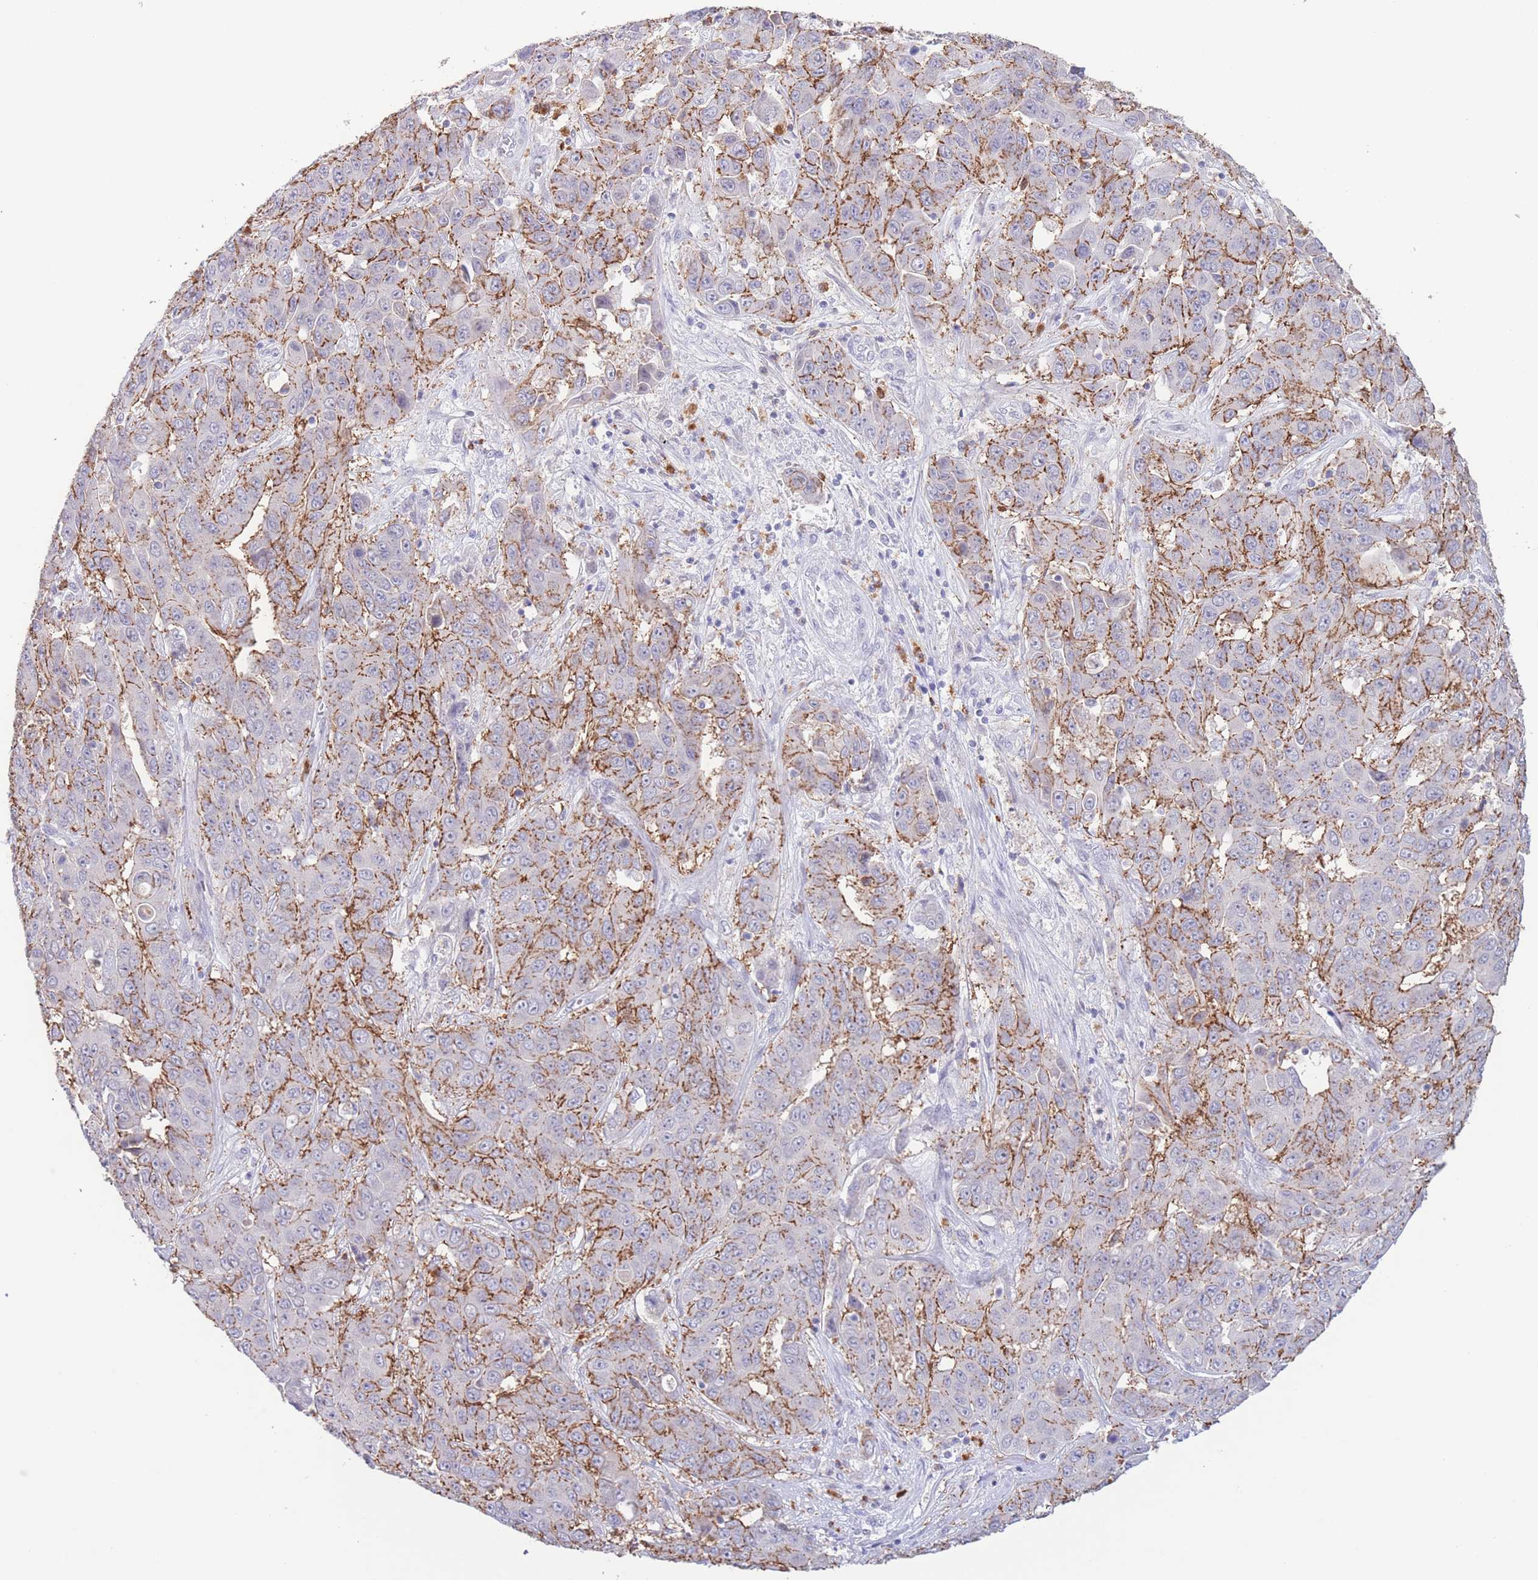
{"staining": {"intensity": "moderate", "quantity": ">75%", "location": "cytoplasmic/membranous"}, "tissue": "liver cancer", "cell_type": "Tumor cells", "image_type": "cancer", "snomed": [{"axis": "morphology", "description": "Cholangiocarcinoma"}, {"axis": "topography", "description": "Liver"}], "caption": "The immunohistochemical stain shows moderate cytoplasmic/membranous expression in tumor cells of cholangiocarcinoma (liver) tissue.", "gene": "LCLAT1", "patient": {"sex": "female", "age": 52}}